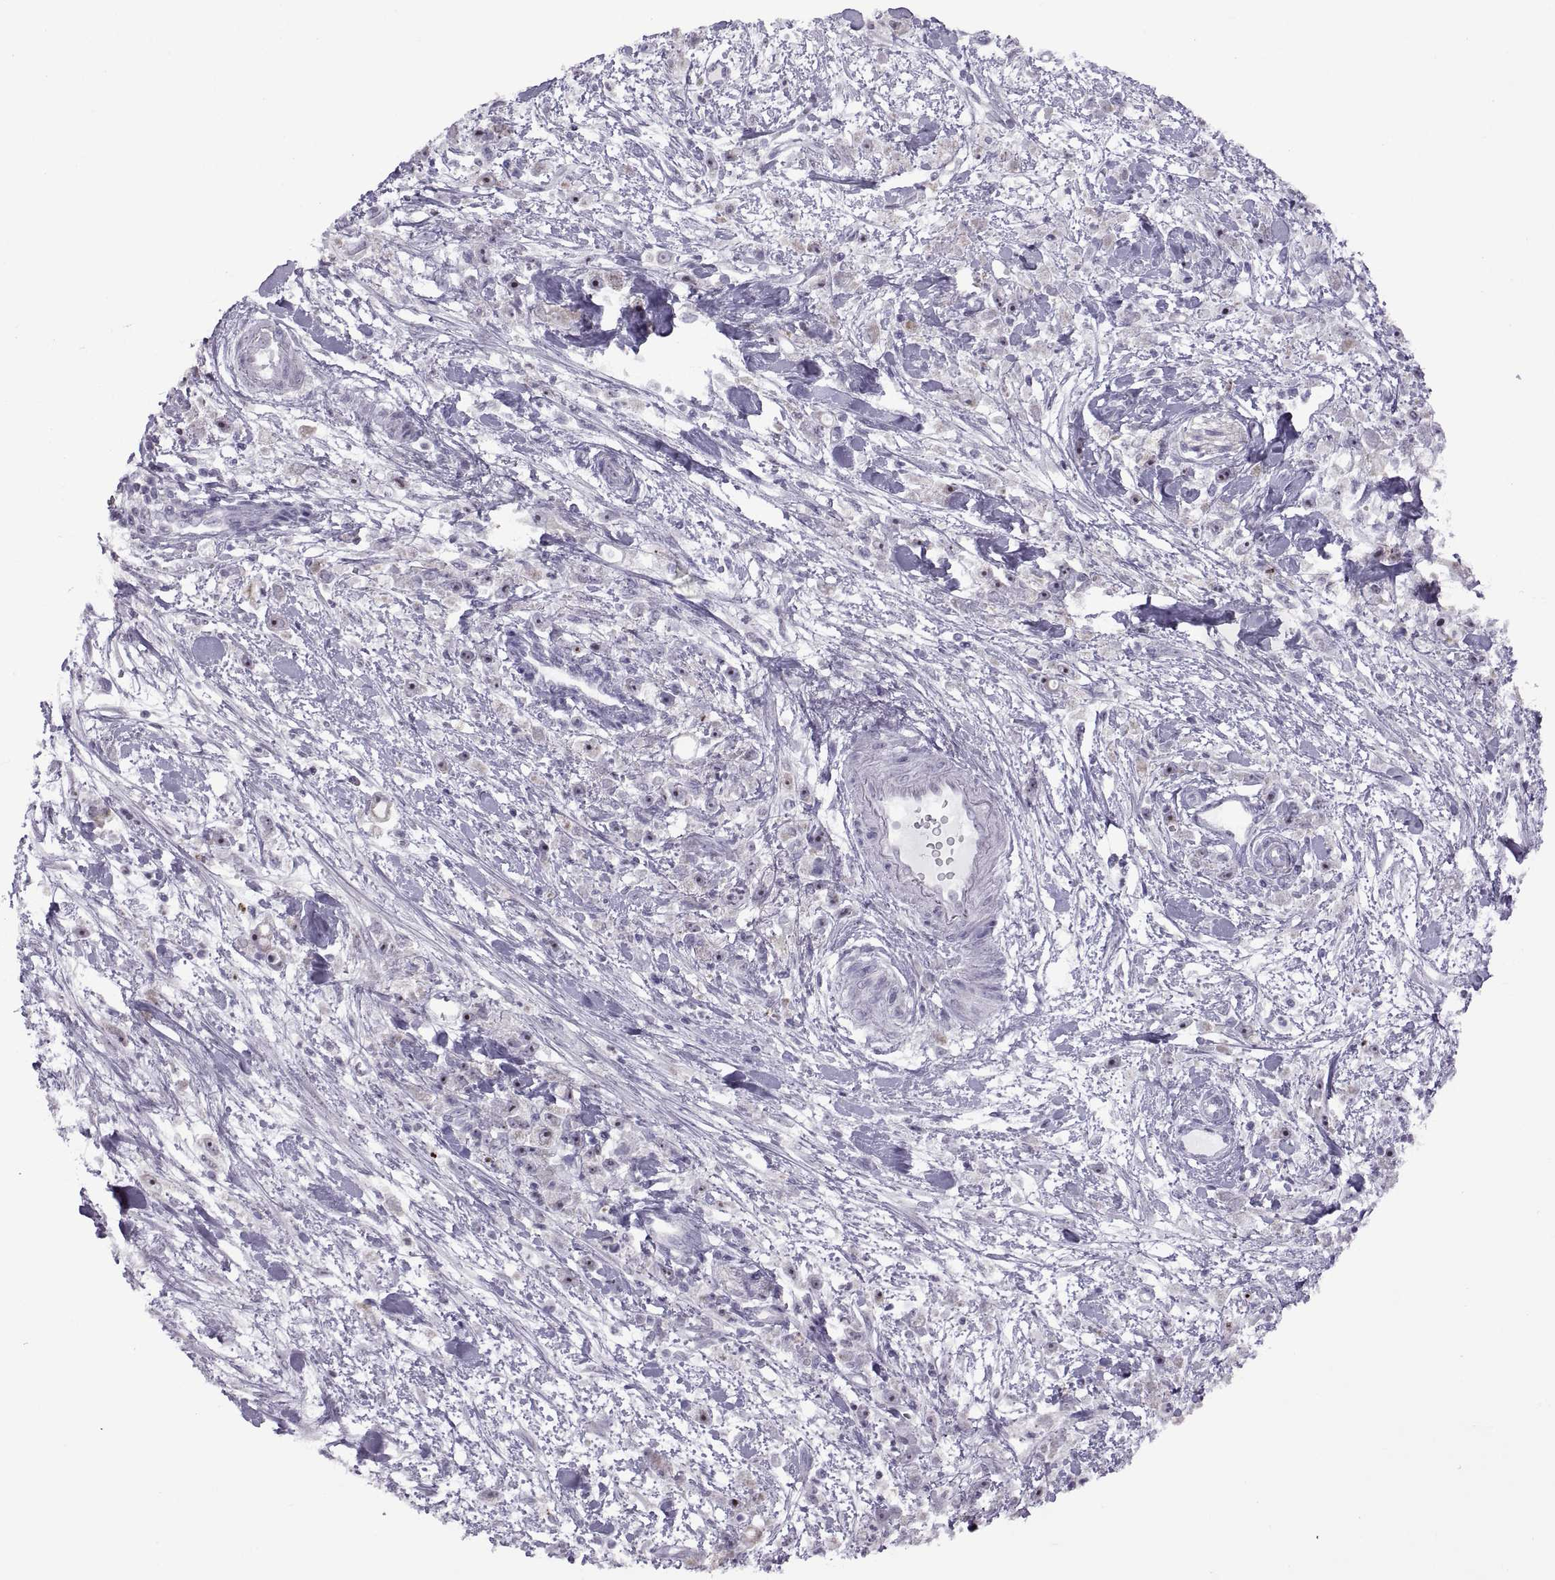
{"staining": {"intensity": "strong", "quantity": "<25%", "location": "nuclear"}, "tissue": "stomach cancer", "cell_type": "Tumor cells", "image_type": "cancer", "snomed": [{"axis": "morphology", "description": "Adenocarcinoma, NOS"}, {"axis": "topography", "description": "Stomach"}], "caption": "Protein staining shows strong nuclear positivity in about <25% of tumor cells in stomach cancer (adenocarcinoma).", "gene": "ASIC2", "patient": {"sex": "female", "age": 59}}